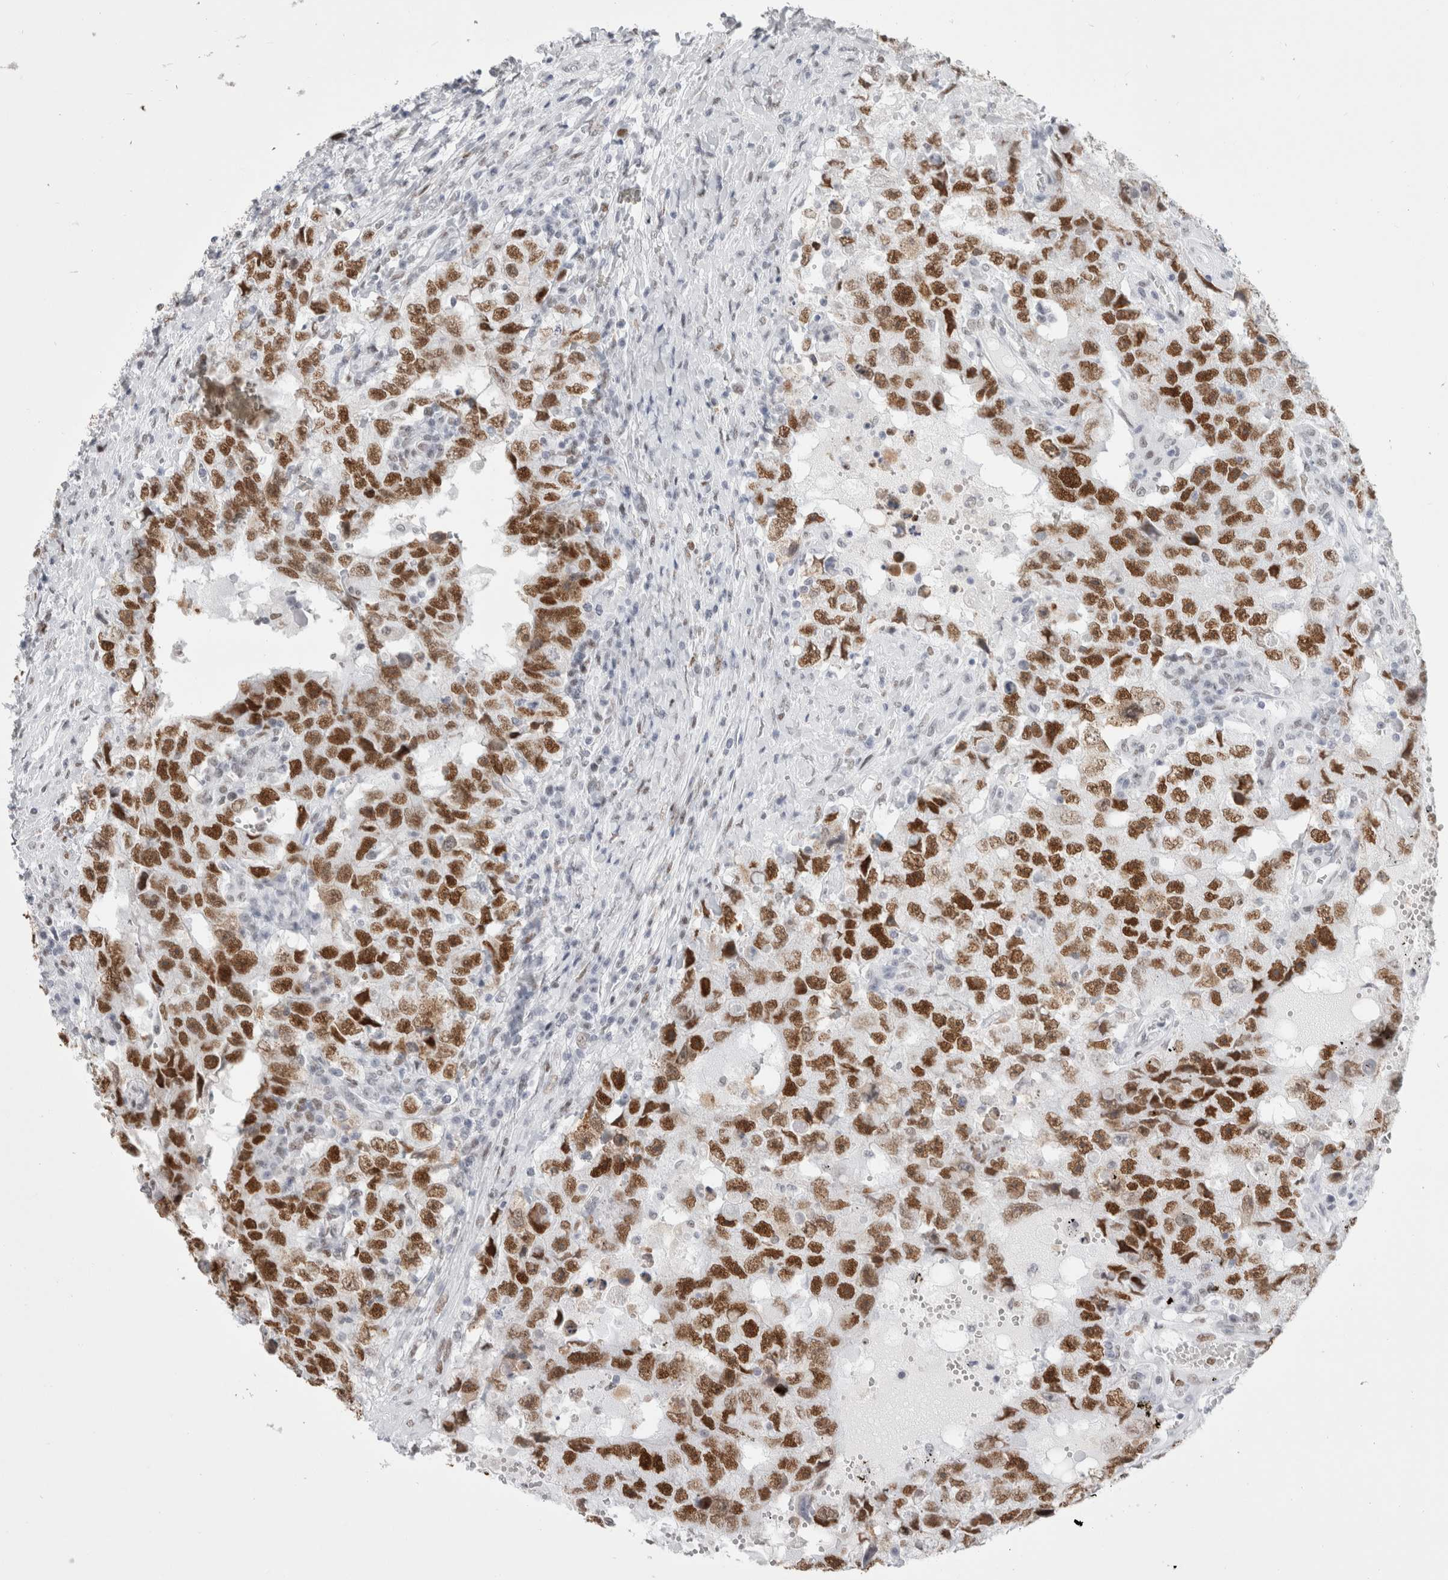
{"staining": {"intensity": "strong", "quantity": ">75%", "location": "nuclear"}, "tissue": "testis cancer", "cell_type": "Tumor cells", "image_type": "cancer", "snomed": [{"axis": "morphology", "description": "Carcinoma, Embryonal, NOS"}, {"axis": "topography", "description": "Testis"}], "caption": "Protein expression analysis of human testis cancer reveals strong nuclear expression in approximately >75% of tumor cells.", "gene": "SMARCC1", "patient": {"sex": "male", "age": 26}}